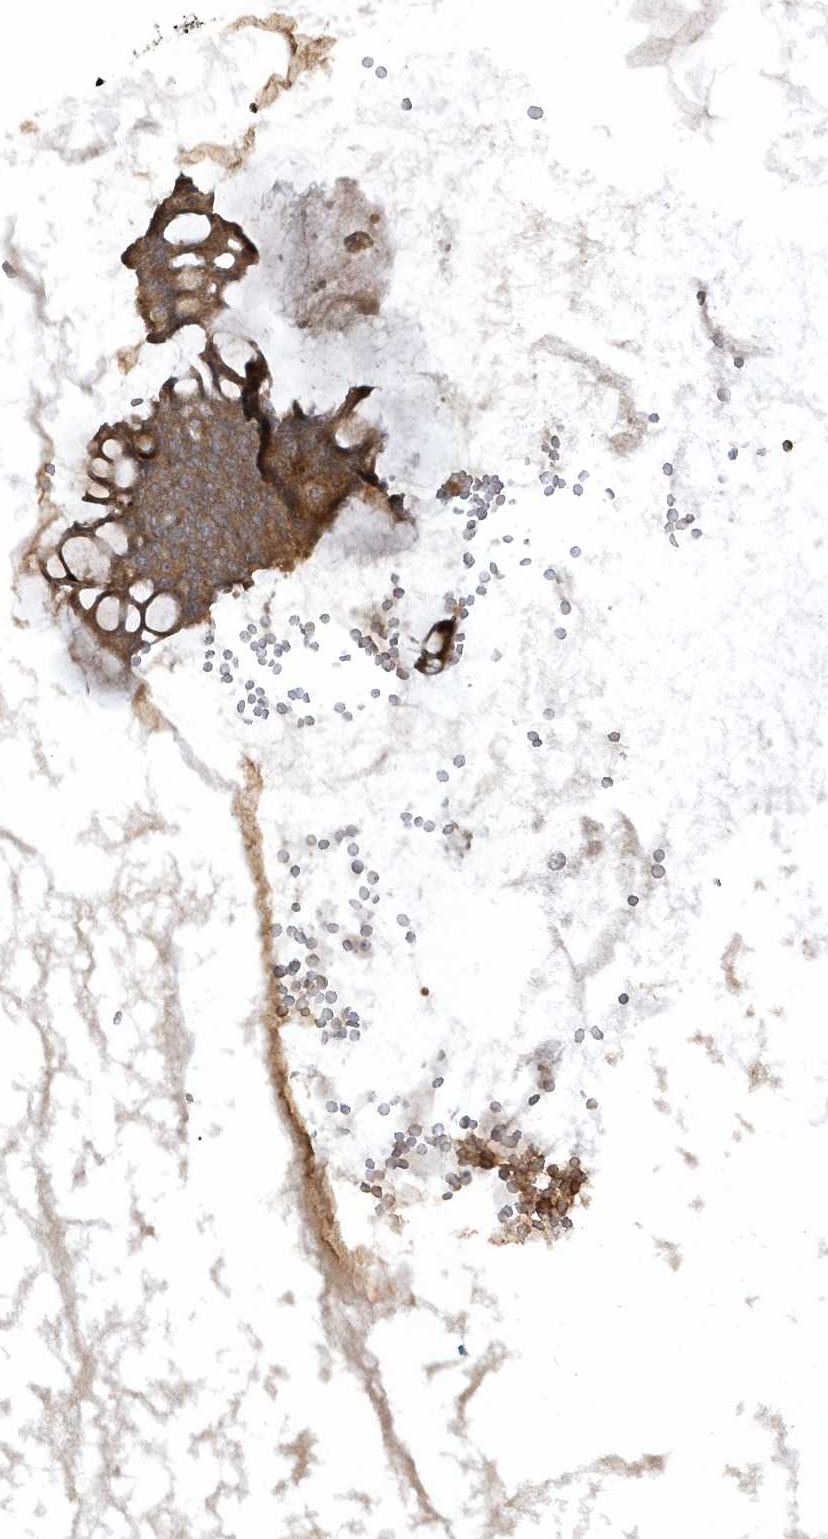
{"staining": {"intensity": "moderate", "quantity": ">75%", "location": "cytoplasmic/membranous"}, "tissue": "ovarian cancer", "cell_type": "Tumor cells", "image_type": "cancer", "snomed": [{"axis": "morphology", "description": "Cystadenocarcinoma, mucinous, NOS"}, {"axis": "topography", "description": "Ovary"}], "caption": "There is medium levels of moderate cytoplasmic/membranous positivity in tumor cells of mucinous cystadenocarcinoma (ovarian), as demonstrated by immunohistochemical staining (brown color).", "gene": "THG1L", "patient": {"sex": "female", "age": 73}}